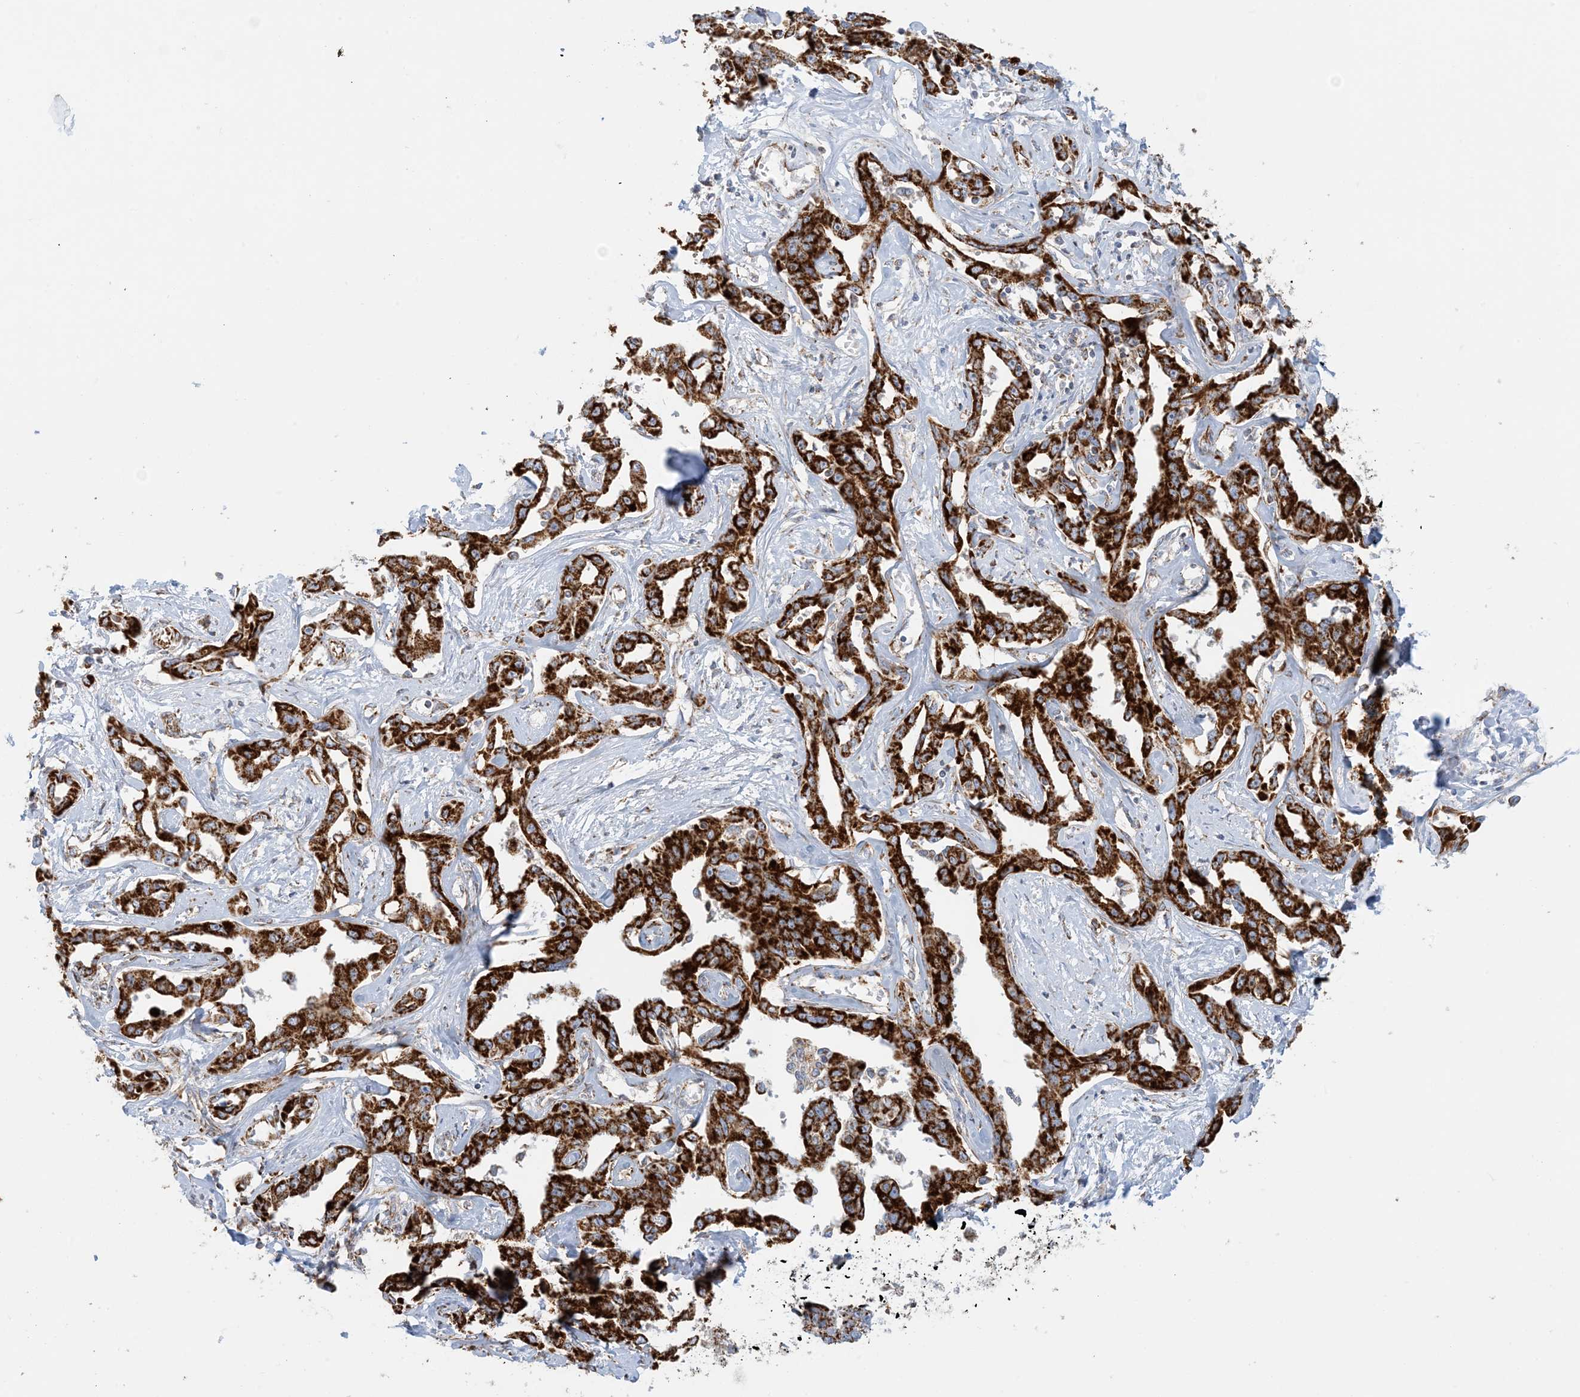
{"staining": {"intensity": "strong", "quantity": ">75%", "location": "cytoplasmic/membranous"}, "tissue": "liver cancer", "cell_type": "Tumor cells", "image_type": "cancer", "snomed": [{"axis": "morphology", "description": "Cholangiocarcinoma"}, {"axis": "topography", "description": "Liver"}], "caption": "Immunohistochemistry staining of cholangiocarcinoma (liver), which displays high levels of strong cytoplasmic/membranous staining in about >75% of tumor cells indicating strong cytoplasmic/membranous protein positivity. The staining was performed using DAB (brown) for protein detection and nuclei were counterstained in hematoxylin (blue).", "gene": "COA3", "patient": {"sex": "male", "age": 59}}